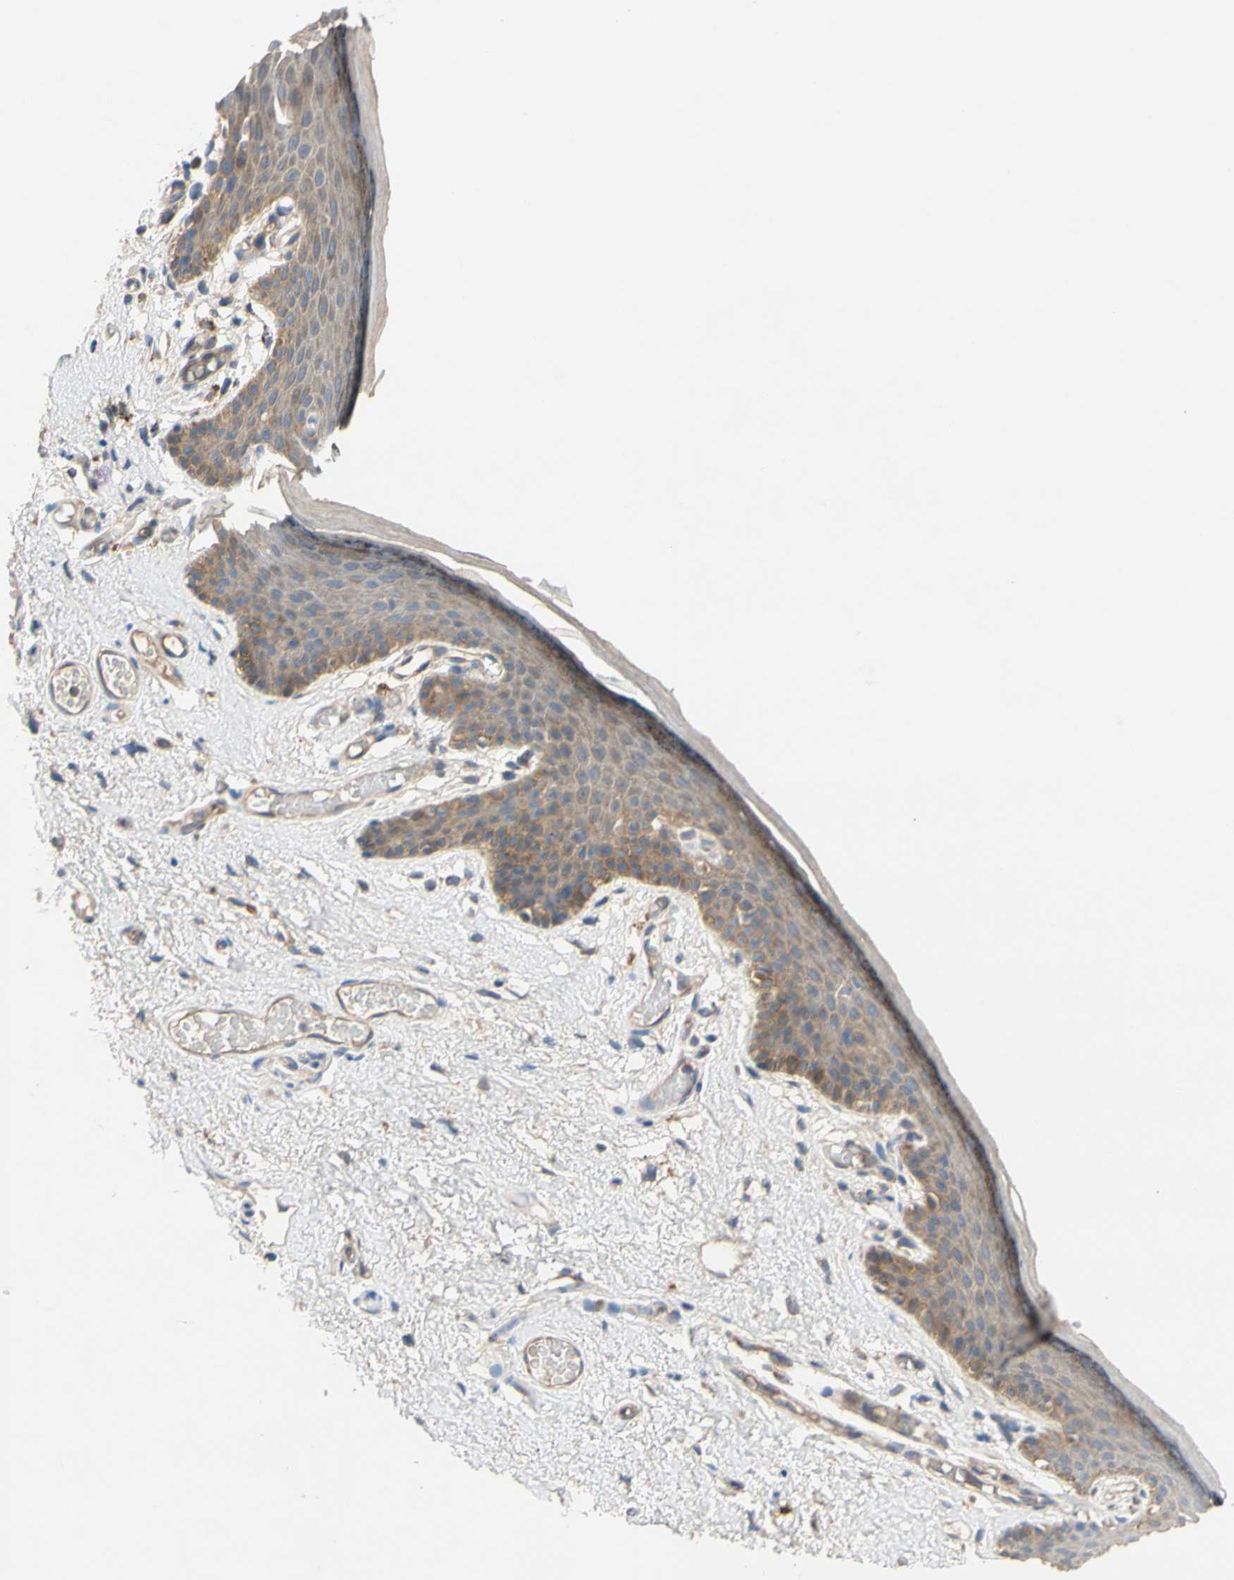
{"staining": {"intensity": "weak", "quantity": ">75%", "location": "cytoplasmic/membranous"}, "tissue": "skin", "cell_type": "Epidermal cells", "image_type": "normal", "snomed": [{"axis": "morphology", "description": "Normal tissue, NOS"}, {"axis": "topography", "description": "Vulva"}], "caption": "The immunohistochemical stain highlights weak cytoplasmic/membranous staining in epidermal cells of normal skin. (brown staining indicates protein expression, while blue staining denotes nuclei).", "gene": "MBTPS2", "patient": {"sex": "female", "age": 54}}